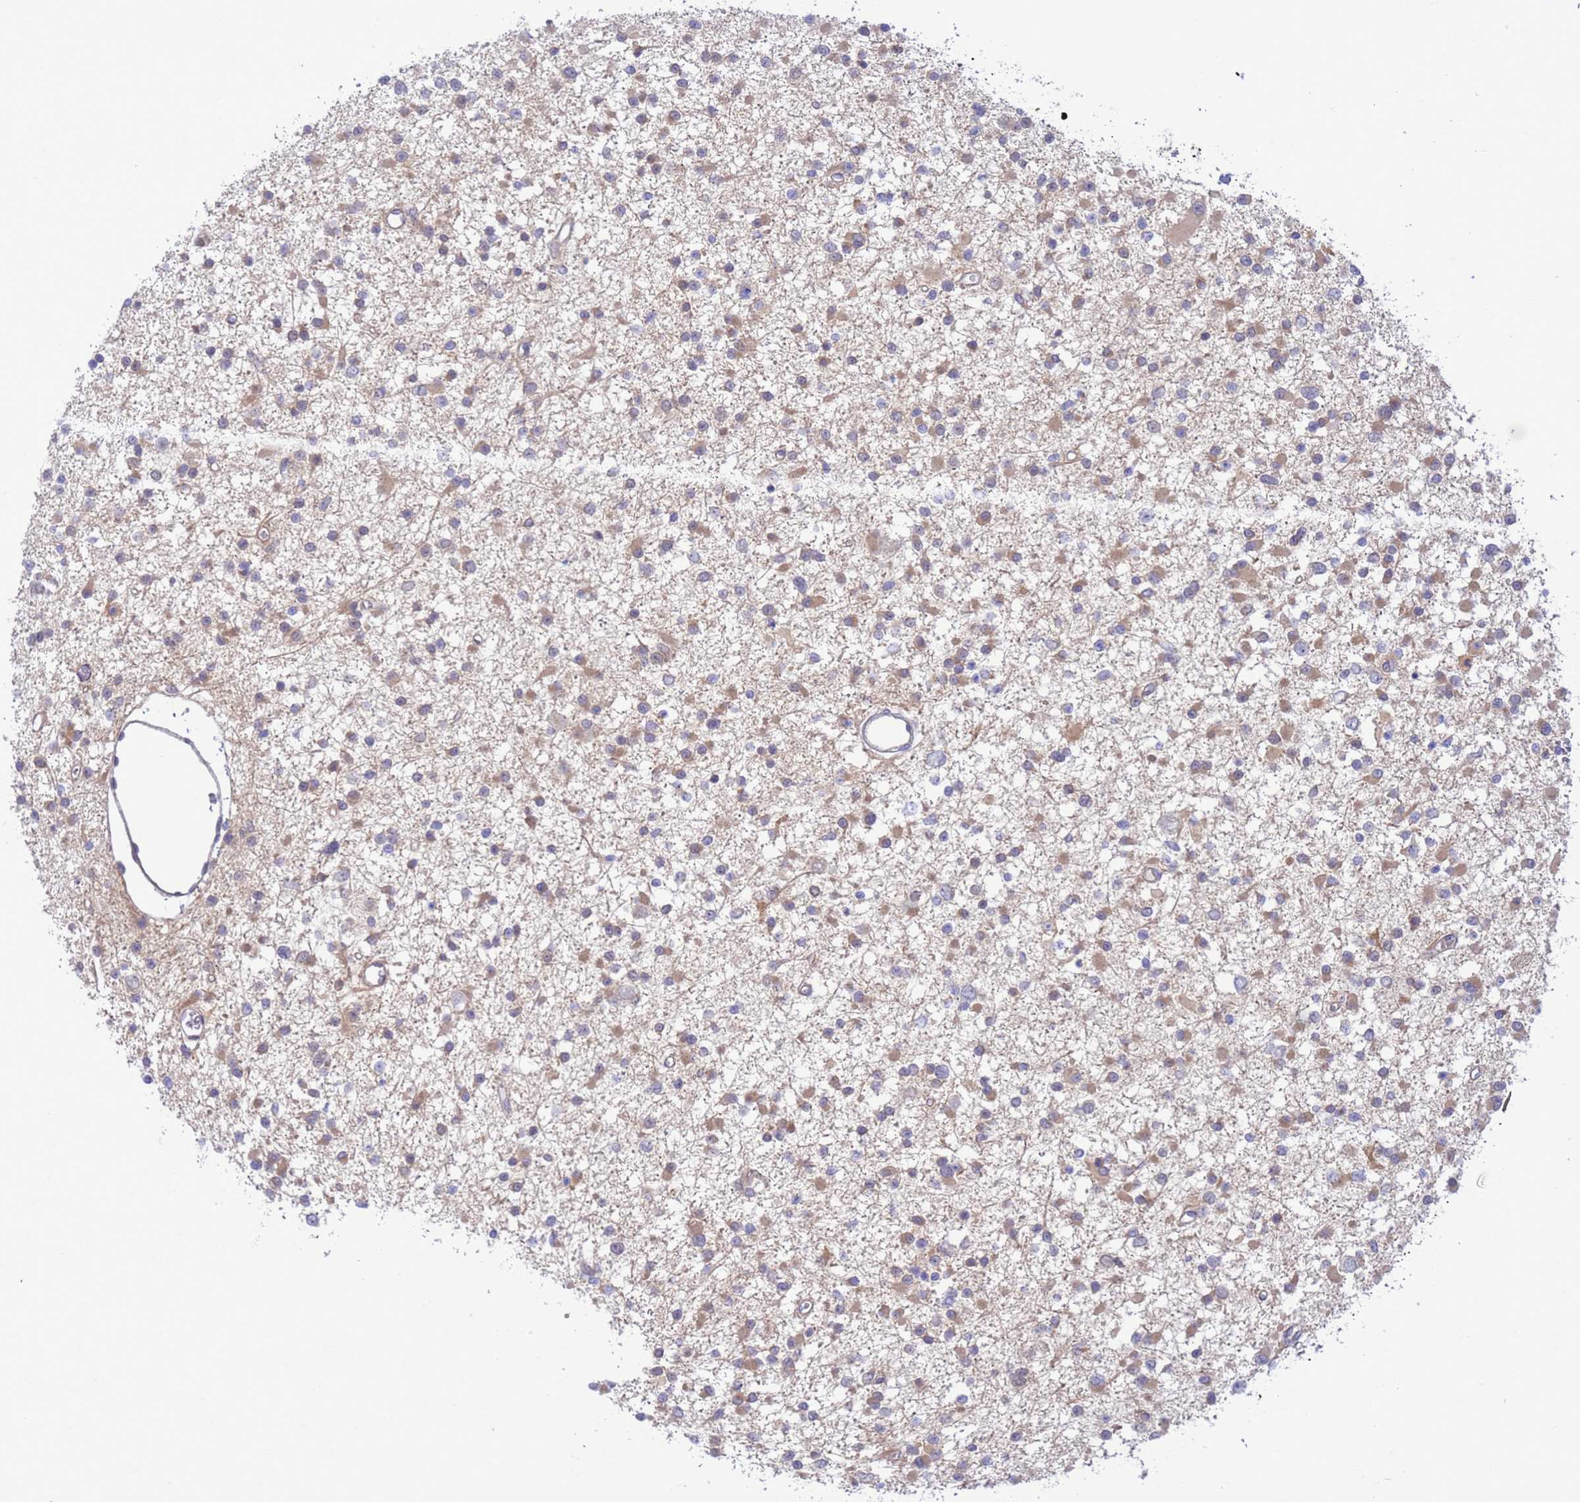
{"staining": {"intensity": "weak", "quantity": "25%-75%", "location": "cytoplasmic/membranous"}, "tissue": "glioma", "cell_type": "Tumor cells", "image_type": "cancer", "snomed": [{"axis": "morphology", "description": "Glioma, malignant, Low grade"}, {"axis": "topography", "description": "Brain"}], "caption": "Immunohistochemical staining of malignant glioma (low-grade) demonstrates low levels of weak cytoplasmic/membranous staining in approximately 25%-75% of tumor cells.", "gene": "ZNF461", "patient": {"sex": "female", "age": 22}}